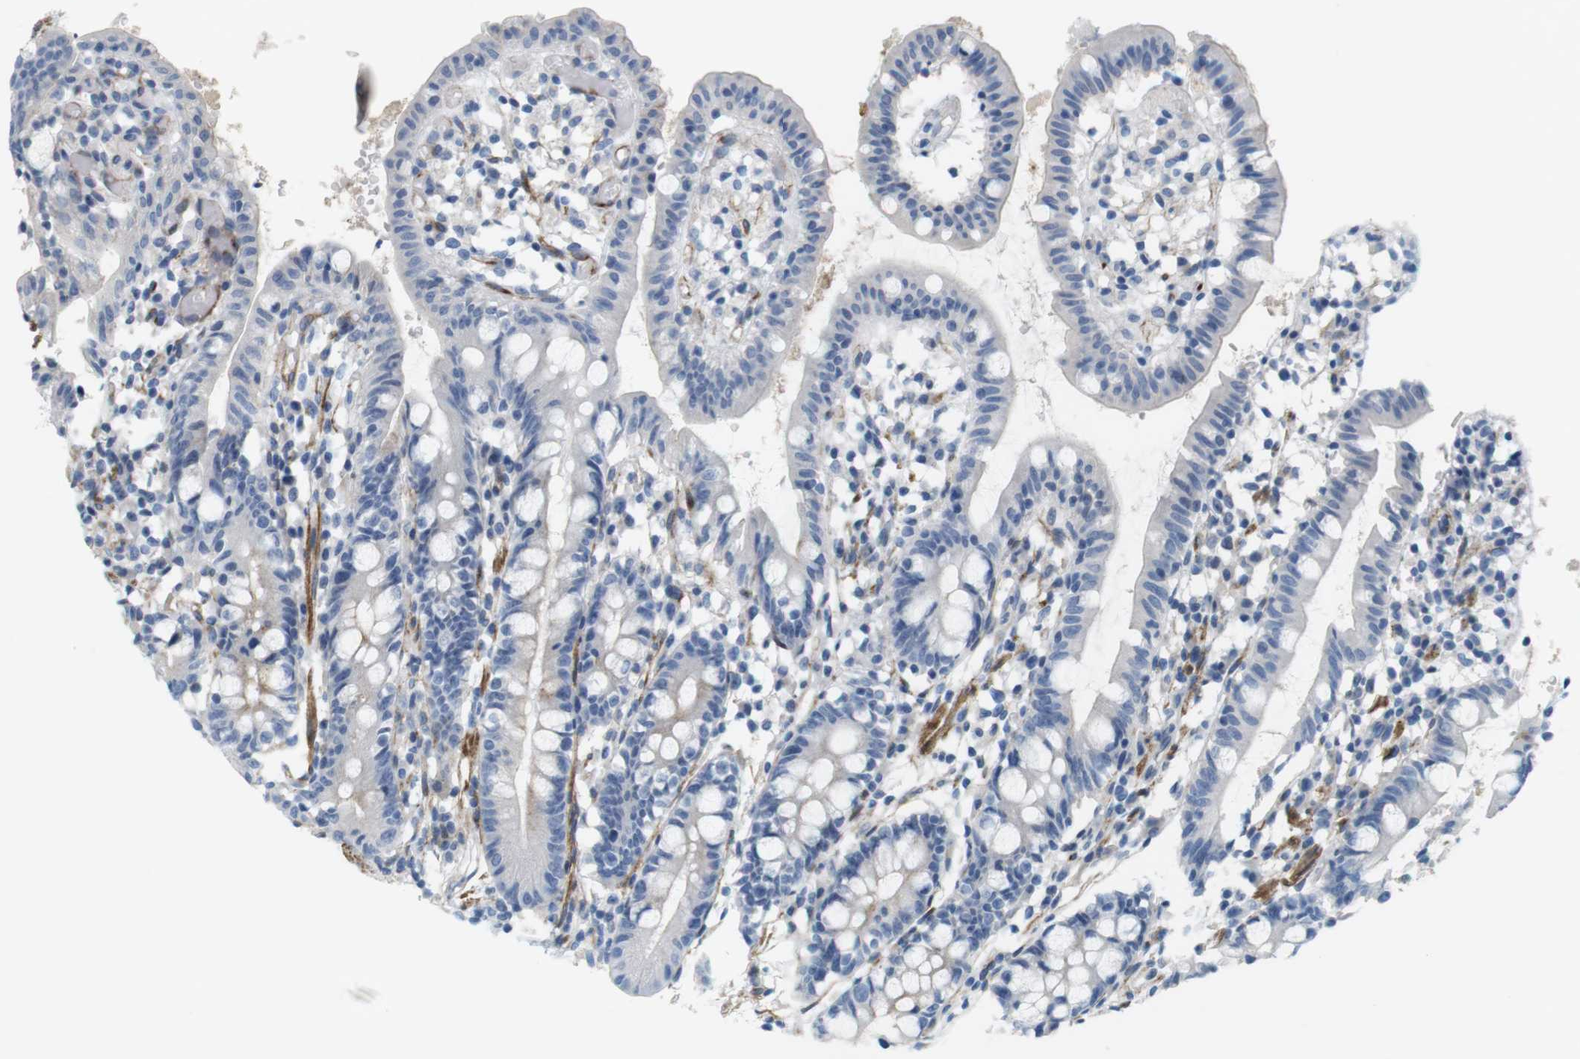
{"staining": {"intensity": "moderate", "quantity": "25%-75%", "location": "cytoplasmic/membranous"}, "tissue": "small intestine", "cell_type": "Glandular cells", "image_type": "normal", "snomed": [{"axis": "morphology", "description": "Normal tissue, NOS"}, {"axis": "morphology", "description": "Cystadenocarcinoma, serous, Metastatic site"}, {"axis": "topography", "description": "Small intestine"}], "caption": "Brown immunohistochemical staining in normal human small intestine shows moderate cytoplasmic/membranous staining in approximately 25%-75% of glandular cells. (IHC, brightfield microscopy, high magnification).", "gene": "MYH9", "patient": {"sex": "female", "age": 61}}